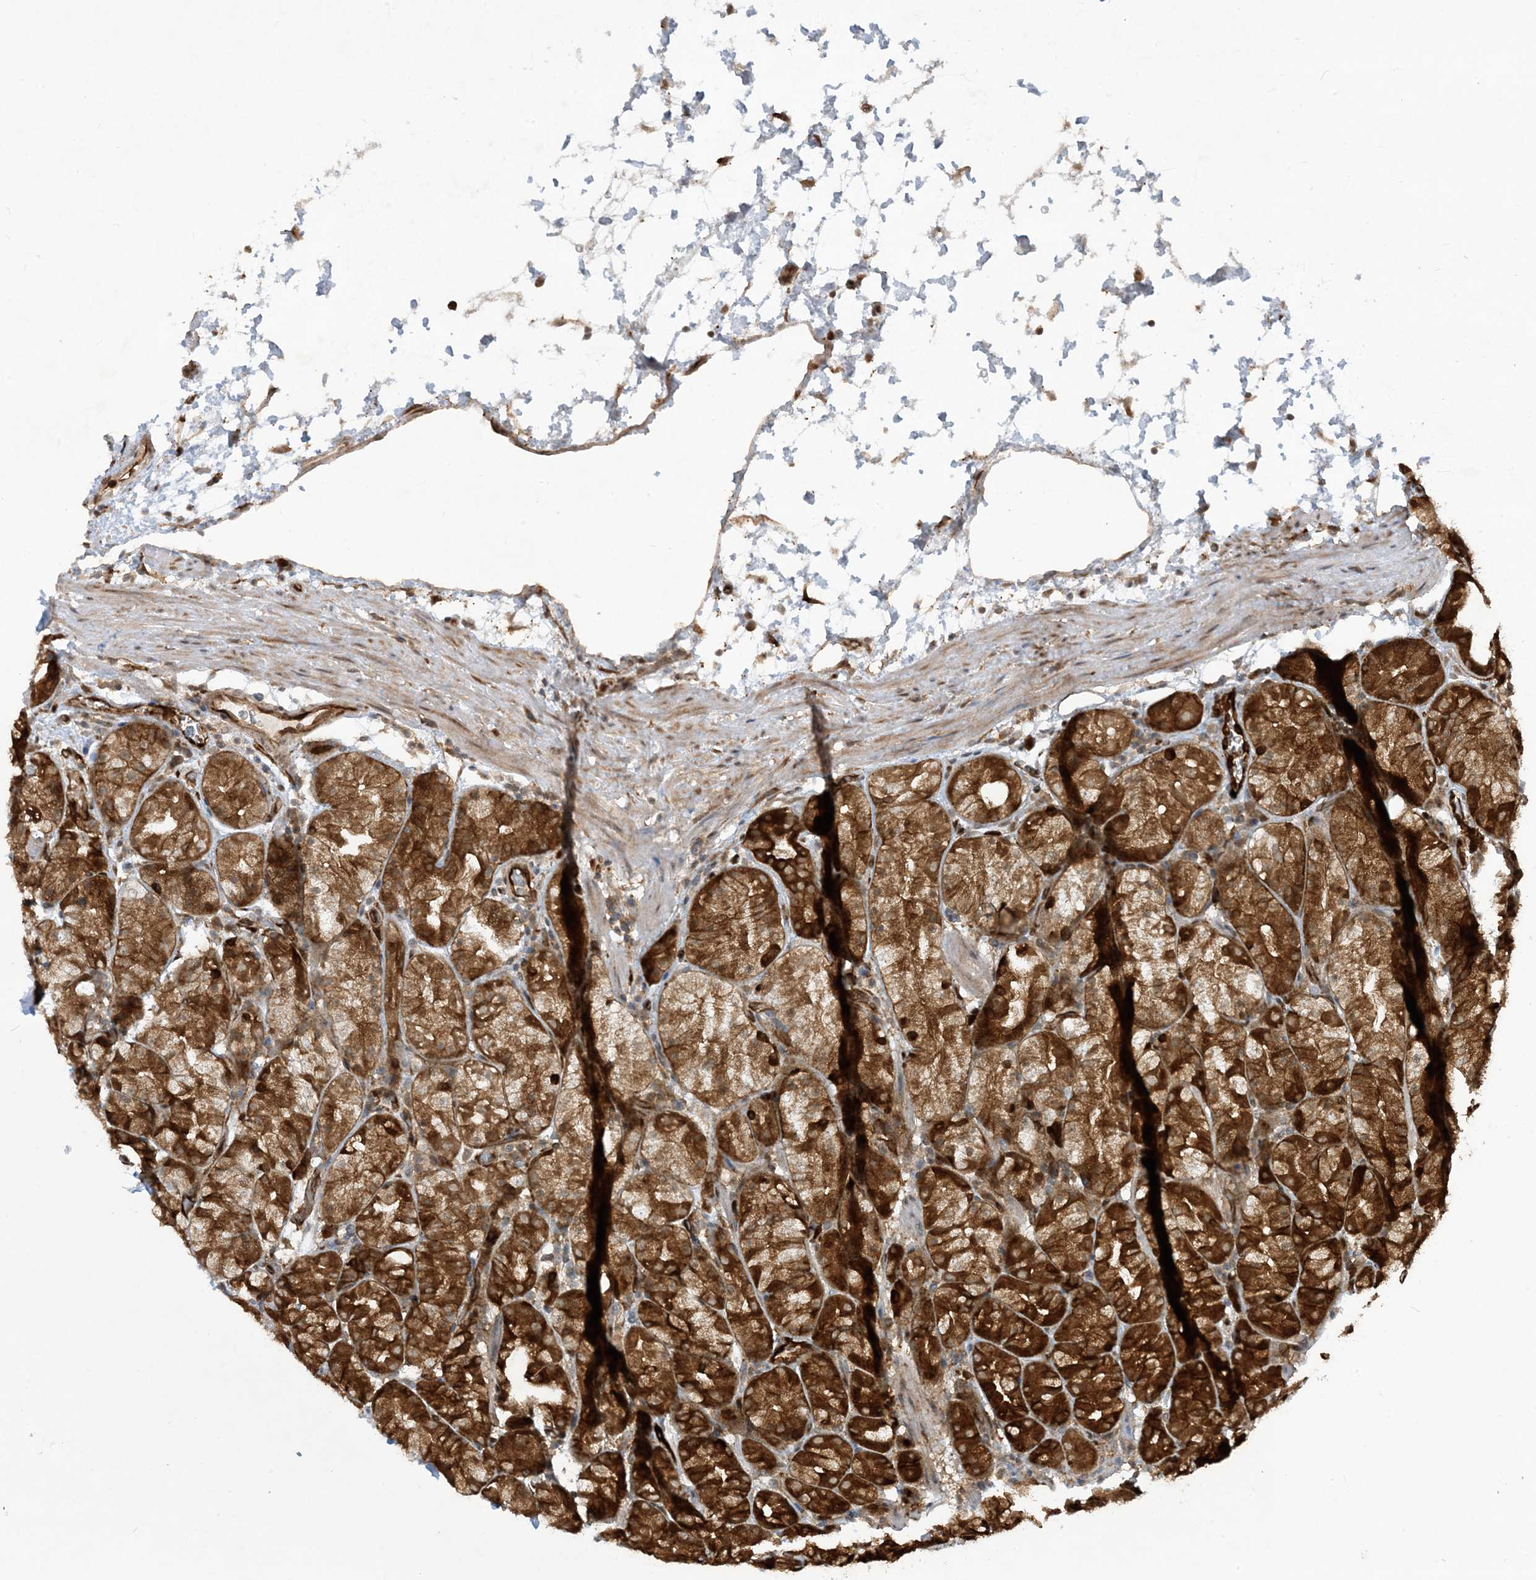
{"staining": {"intensity": "strong", "quantity": ">75%", "location": "cytoplasmic/membranous"}, "tissue": "stomach", "cell_type": "Glandular cells", "image_type": "normal", "snomed": [{"axis": "morphology", "description": "Normal tissue, NOS"}, {"axis": "topography", "description": "Stomach, upper"}], "caption": "The image demonstrates a brown stain indicating the presence of a protein in the cytoplasmic/membranous of glandular cells in stomach. (DAB = brown stain, brightfield microscopy at high magnification).", "gene": "CERT1", "patient": {"sex": "male", "age": 48}}